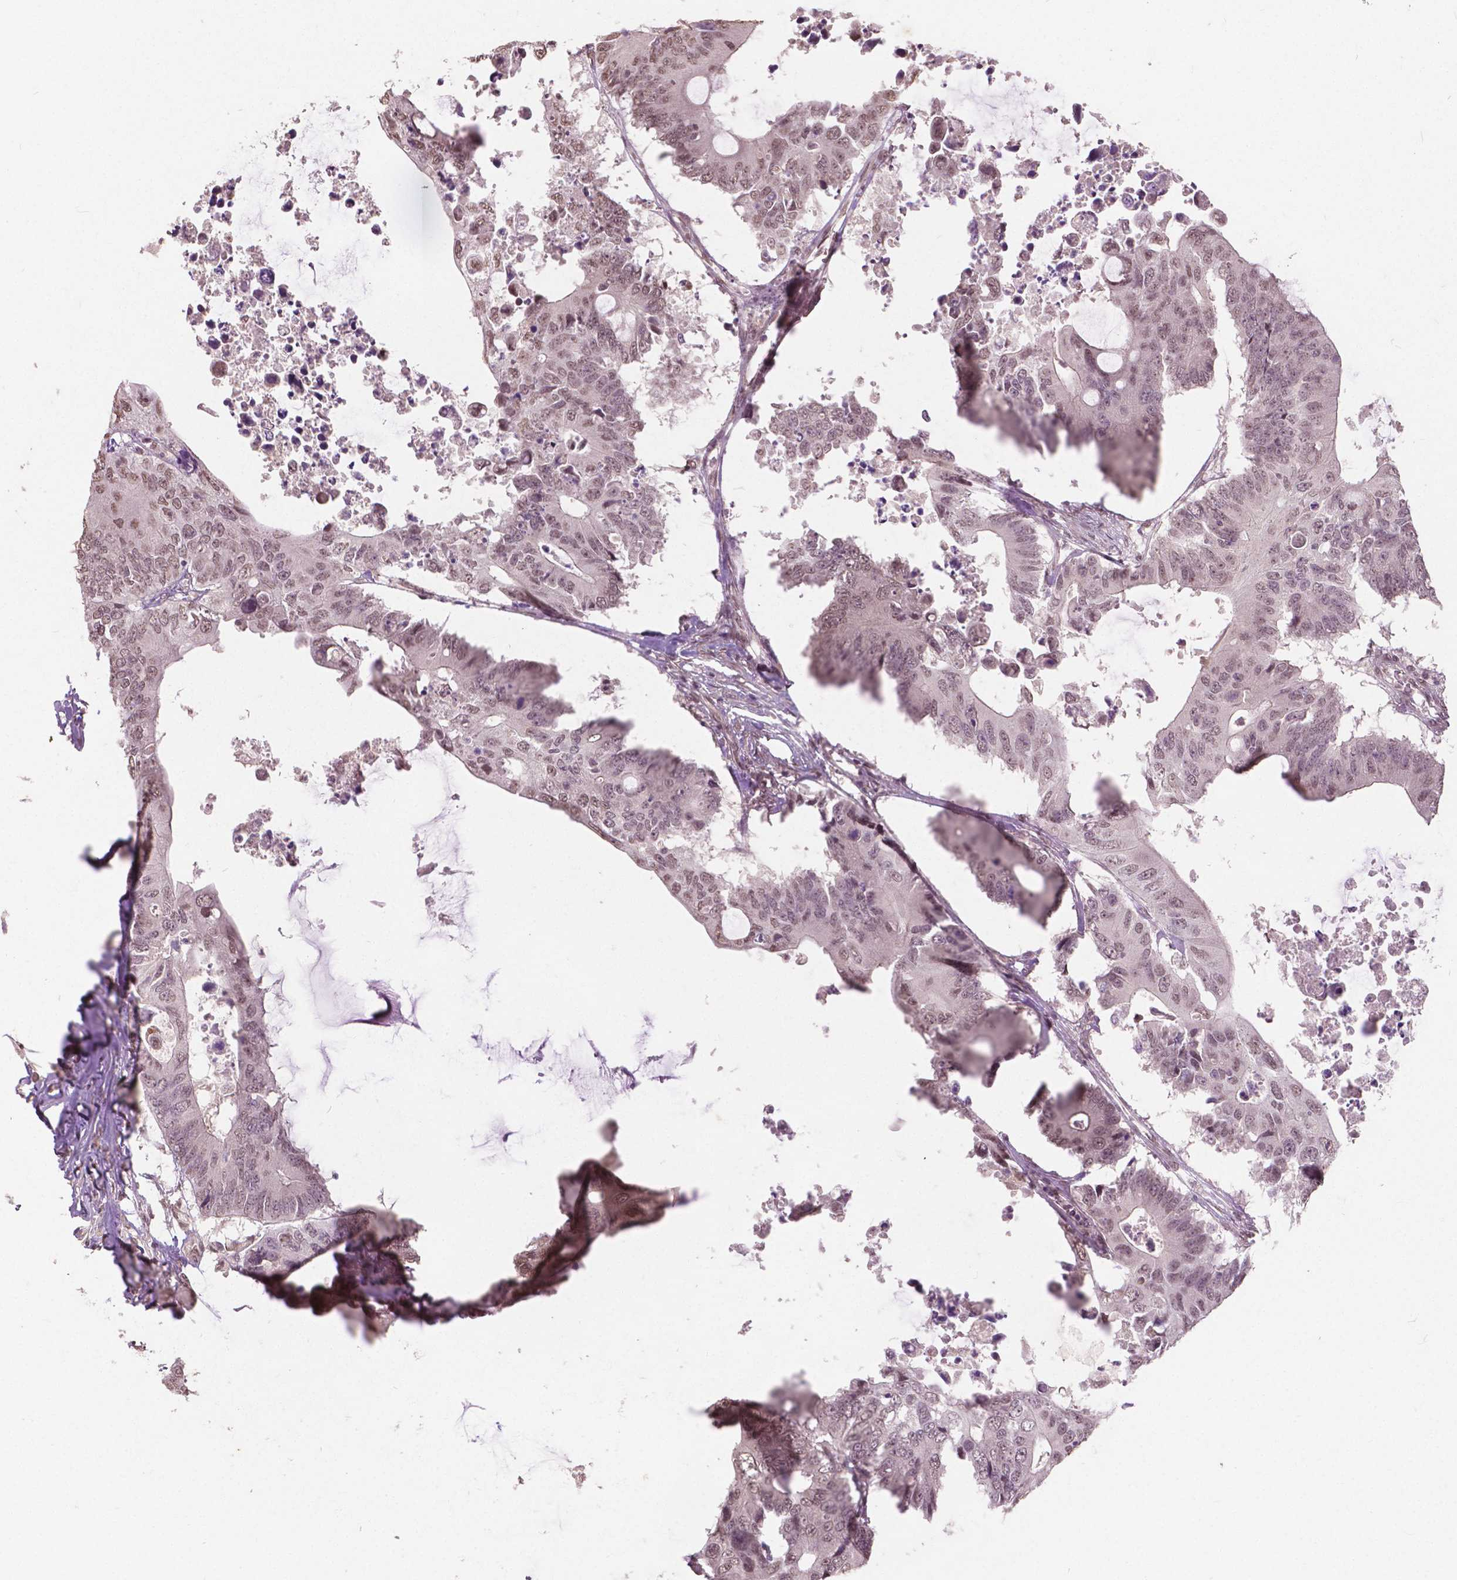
{"staining": {"intensity": "weak", "quantity": "25%-75%", "location": "nuclear"}, "tissue": "colorectal cancer", "cell_type": "Tumor cells", "image_type": "cancer", "snomed": [{"axis": "morphology", "description": "Adenocarcinoma, NOS"}, {"axis": "topography", "description": "Colon"}], "caption": "Protein expression analysis of colorectal cancer shows weak nuclear positivity in about 25%-75% of tumor cells.", "gene": "HOXA10", "patient": {"sex": "male", "age": 71}}